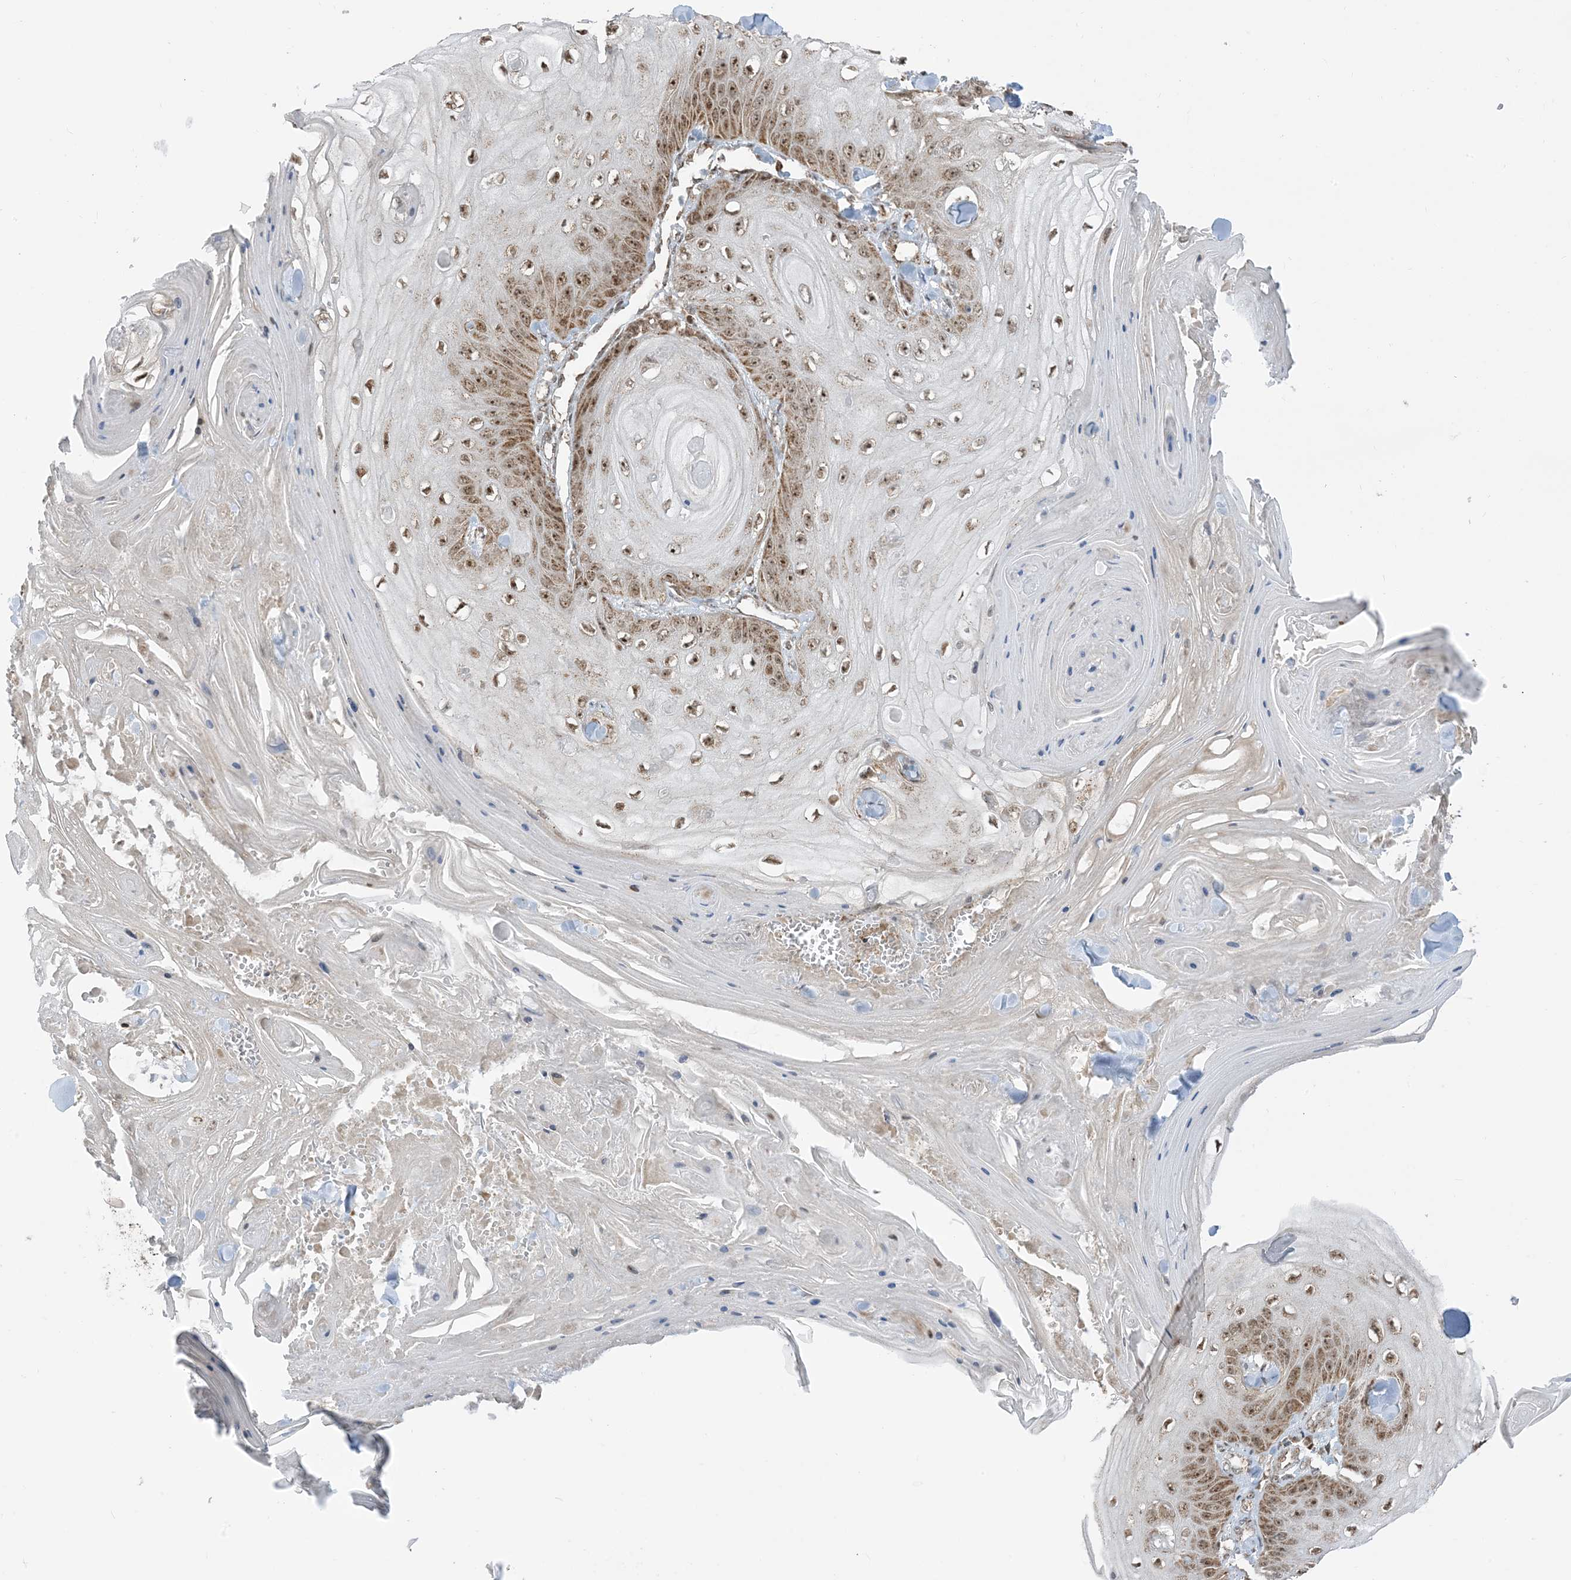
{"staining": {"intensity": "moderate", "quantity": ">75%", "location": "cytoplasmic/membranous,nuclear"}, "tissue": "skin cancer", "cell_type": "Tumor cells", "image_type": "cancer", "snomed": [{"axis": "morphology", "description": "Squamous cell carcinoma, NOS"}, {"axis": "topography", "description": "Skin"}], "caption": "A histopathology image showing moderate cytoplasmic/membranous and nuclear positivity in approximately >75% of tumor cells in skin cancer (squamous cell carcinoma), as visualized by brown immunohistochemical staining.", "gene": "MAPKBP1", "patient": {"sex": "male", "age": 74}}